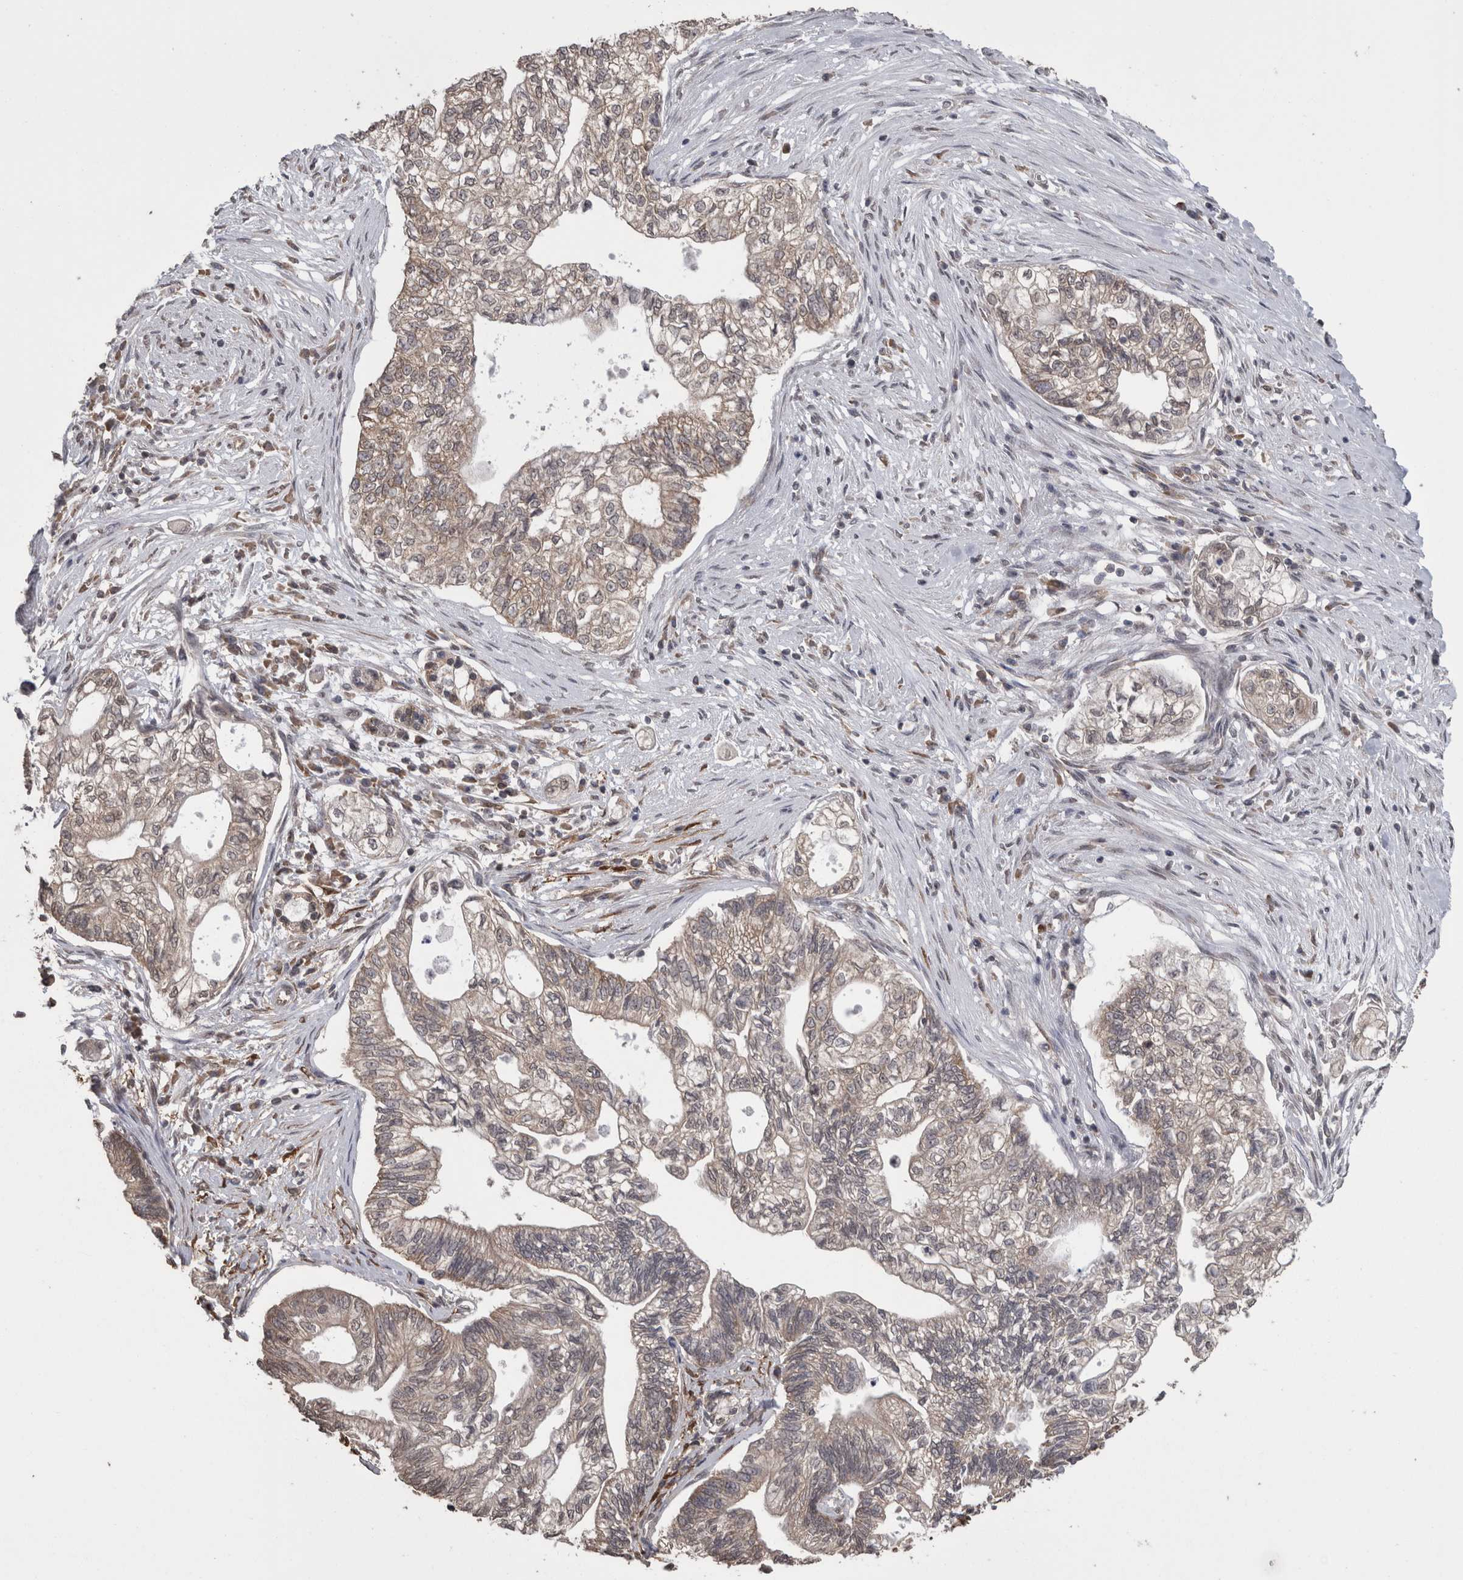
{"staining": {"intensity": "moderate", "quantity": "25%-75%", "location": "cytoplasmic/membranous"}, "tissue": "pancreatic cancer", "cell_type": "Tumor cells", "image_type": "cancer", "snomed": [{"axis": "morphology", "description": "Adenocarcinoma, NOS"}, {"axis": "topography", "description": "Pancreas"}], "caption": "Pancreatic adenocarcinoma stained with a protein marker shows moderate staining in tumor cells.", "gene": "DDX6", "patient": {"sex": "male", "age": 72}}